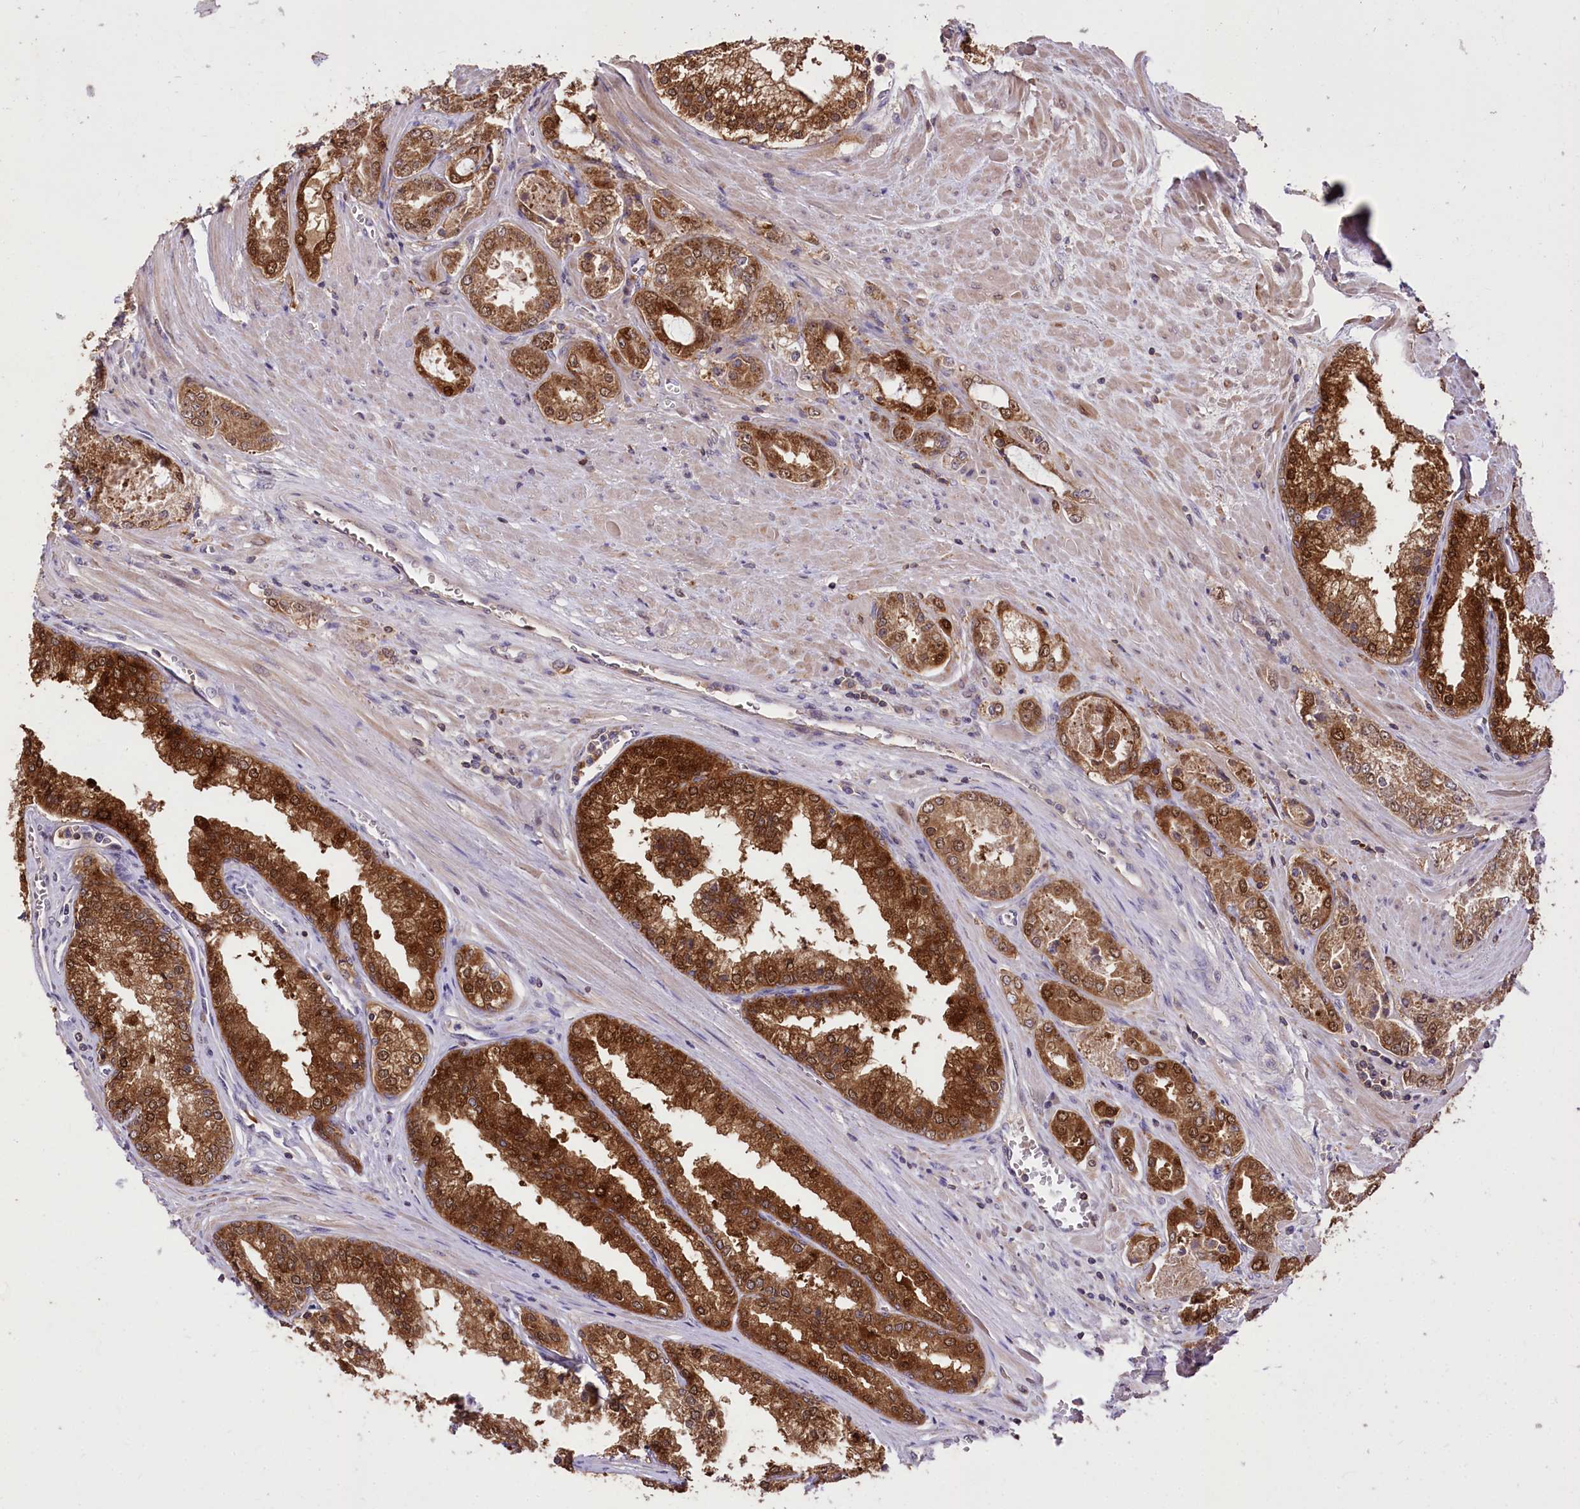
{"staining": {"intensity": "strong", "quantity": ">75%", "location": "cytoplasmic/membranous,nuclear"}, "tissue": "prostate cancer", "cell_type": "Tumor cells", "image_type": "cancer", "snomed": [{"axis": "morphology", "description": "Adenocarcinoma, High grade"}, {"axis": "topography", "description": "Prostate"}], "caption": "Immunohistochemical staining of adenocarcinoma (high-grade) (prostate) shows strong cytoplasmic/membranous and nuclear protein positivity in about >75% of tumor cells.", "gene": "SERGEF", "patient": {"sex": "male", "age": 72}}